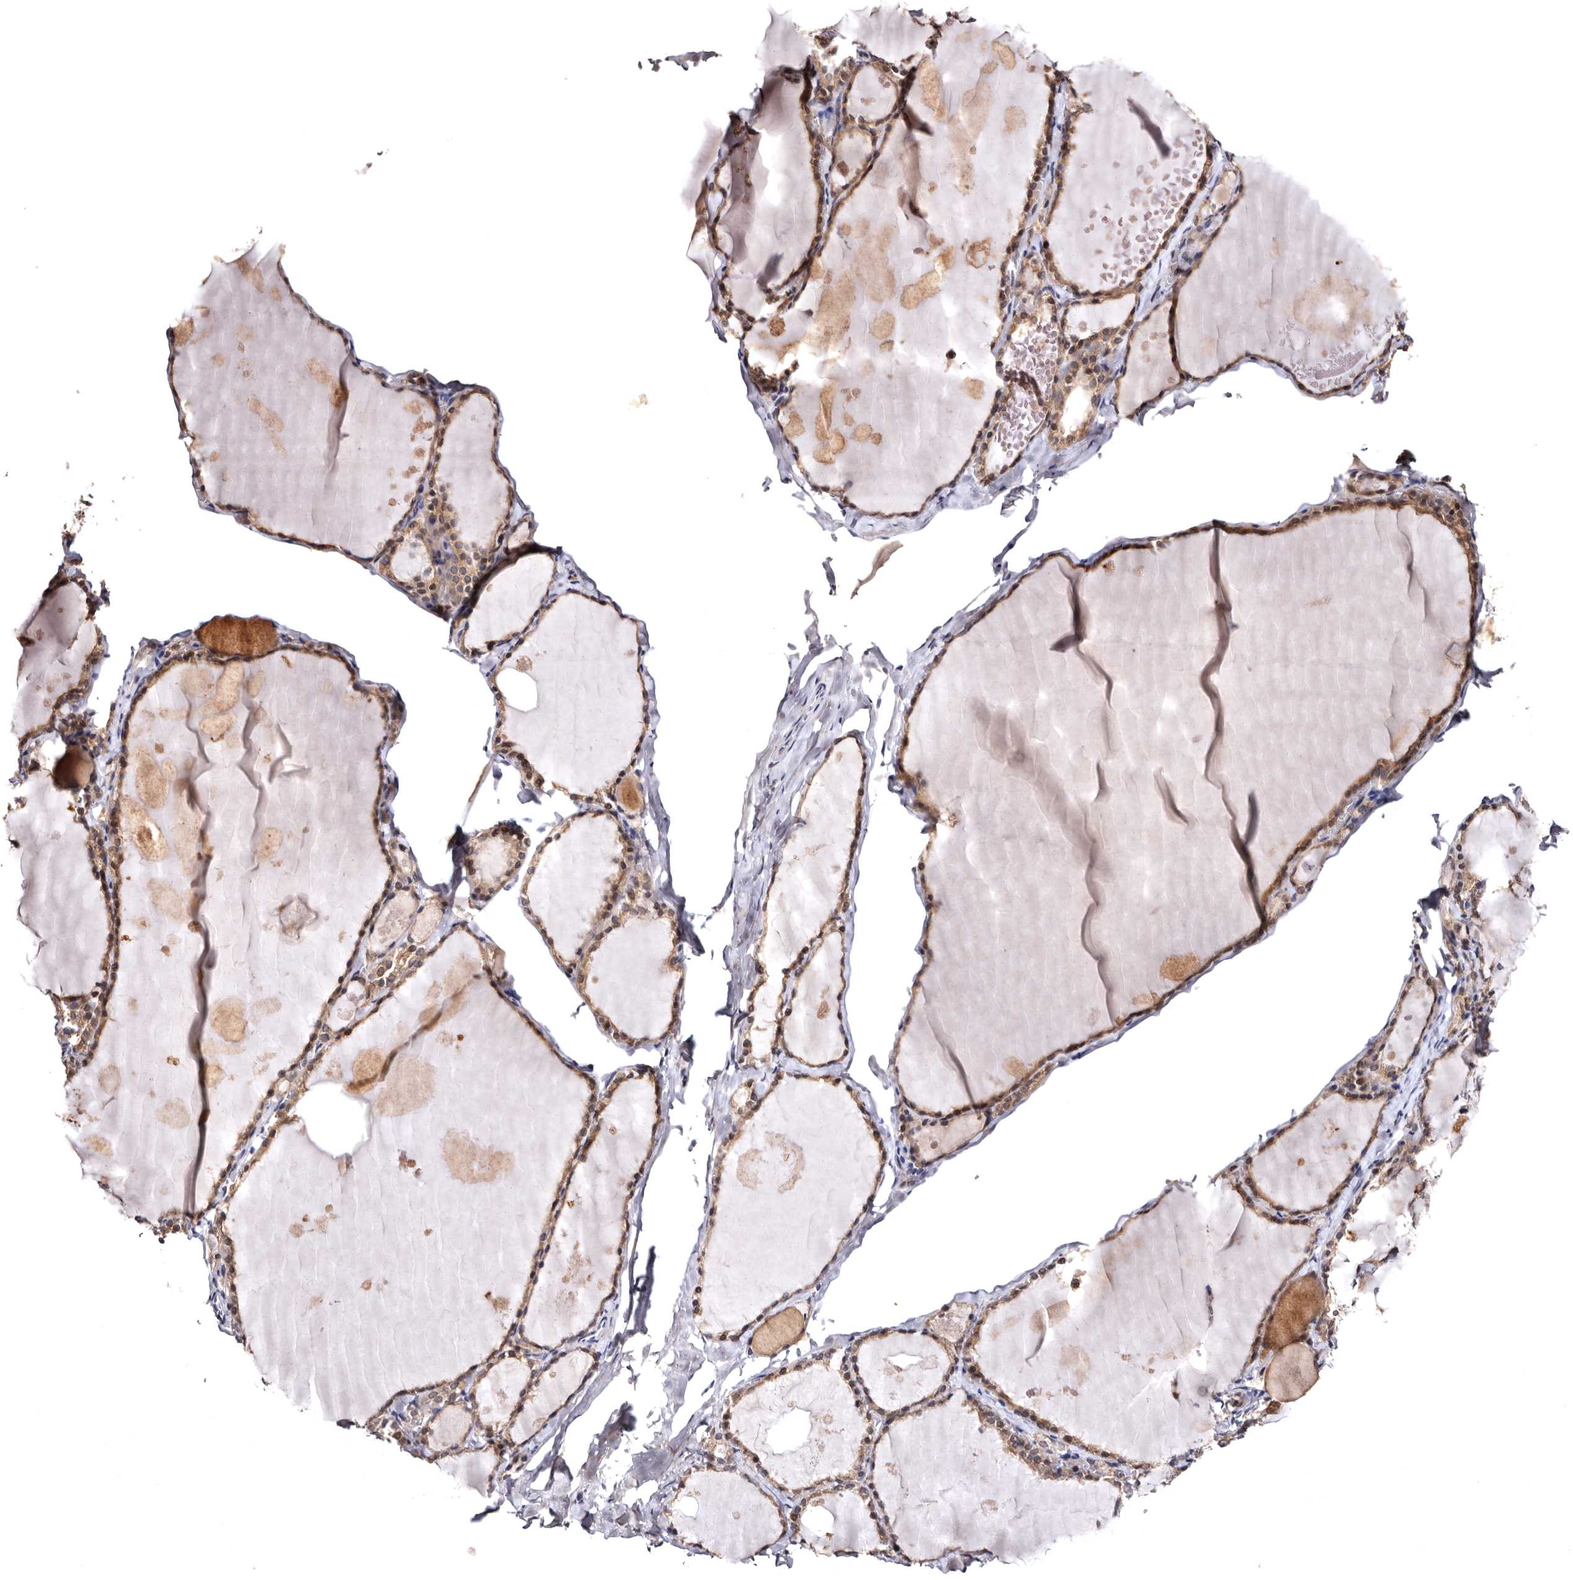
{"staining": {"intensity": "moderate", "quantity": ">75%", "location": "cytoplasmic/membranous"}, "tissue": "thyroid gland", "cell_type": "Glandular cells", "image_type": "normal", "snomed": [{"axis": "morphology", "description": "Normal tissue, NOS"}, {"axis": "topography", "description": "Thyroid gland"}], "caption": "The immunohistochemical stain labels moderate cytoplasmic/membranous positivity in glandular cells of normal thyroid gland.", "gene": "FAM91A1", "patient": {"sex": "male", "age": 56}}